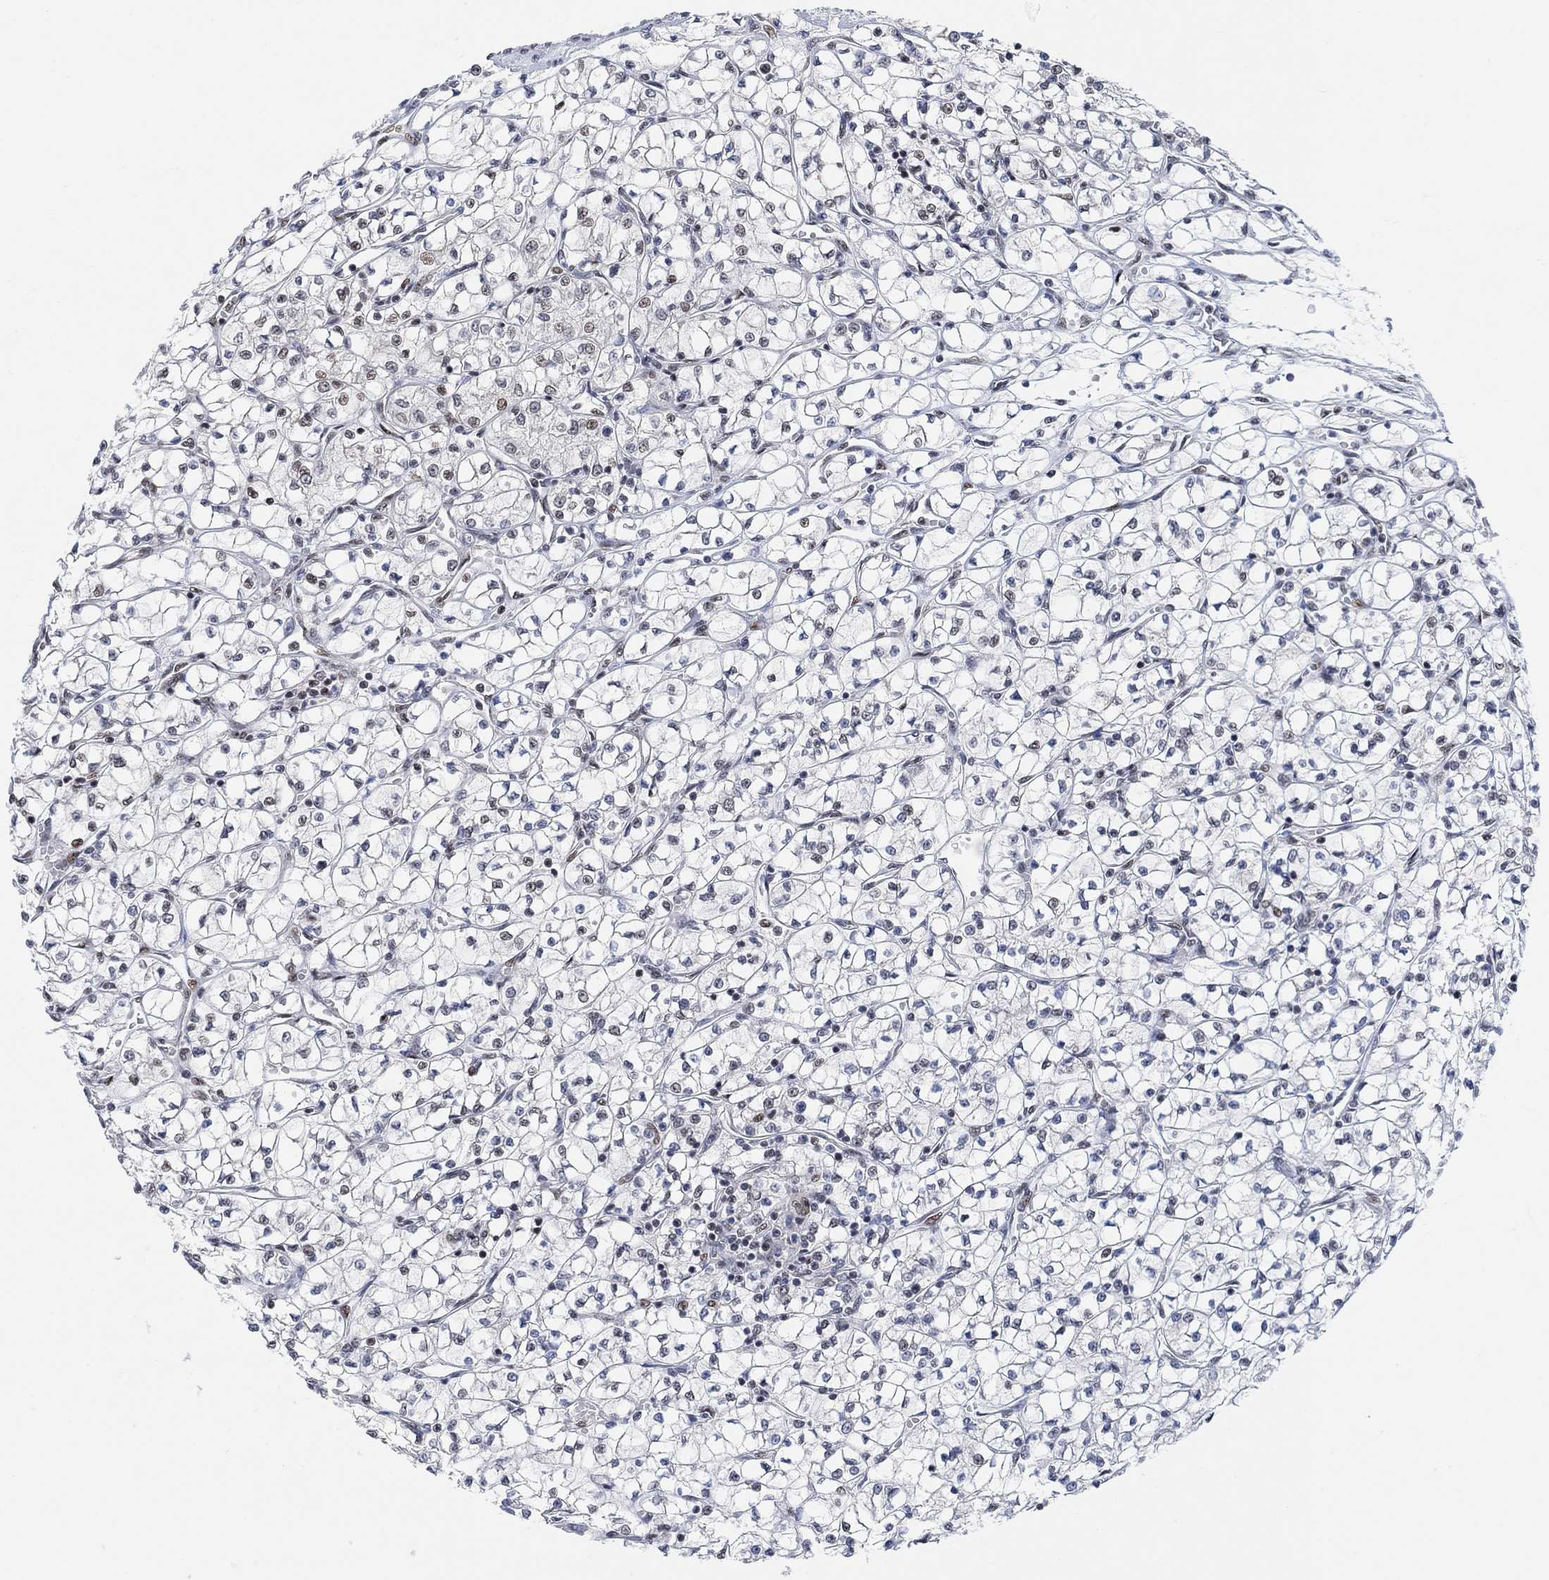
{"staining": {"intensity": "moderate", "quantity": "25%-75%", "location": "nuclear"}, "tissue": "renal cancer", "cell_type": "Tumor cells", "image_type": "cancer", "snomed": [{"axis": "morphology", "description": "Adenocarcinoma, NOS"}, {"axis": "topography", "description": "Kidney"}], "caption": "A histopathology image of human renal adenocarcinoma stained for a protein demonstrates moderate nuclear brown staining in tumor cells.", "gene": "USP39", "patient": {"sex": "female", "age": 64}}